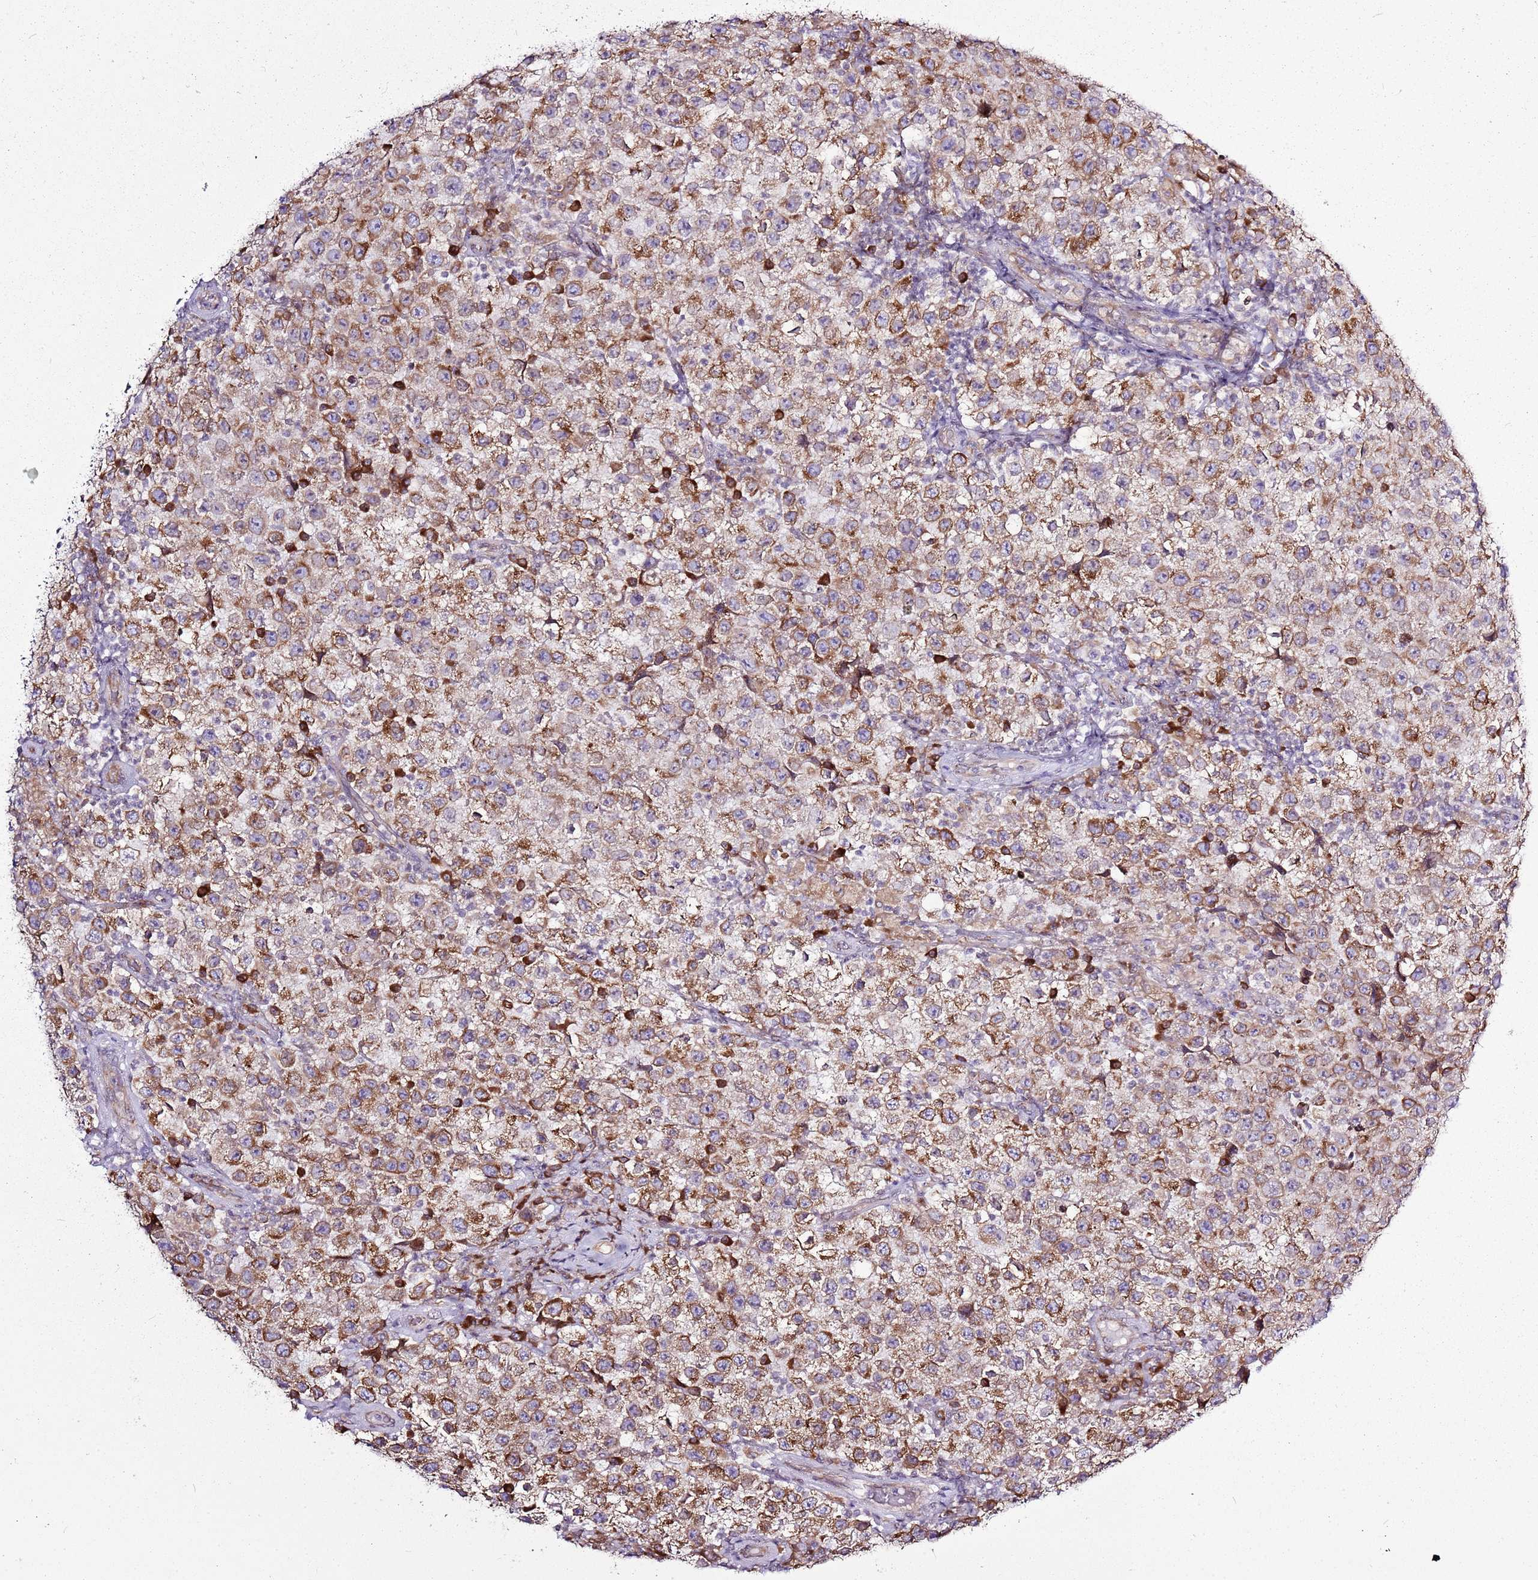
{"staining": {"intensity": "moderate", "quantity": ">75%", "location": "cytoplasmic/membranous"}, "tissue": "testis cancer", "cell_type": "Tumor cells", "image_type": "cancer", "snomed": [{"axis": "morphology", "description": "Seminoma, NOS"}, {"axis": "morphology", "description": "Carcinoma, Embryonal, NOS"}, {"axis": "topography", "description": "Testis"}], "caption": "Testis cancer (embryonal carcinoma) tissue displays moderate cytoplasmic/membranous expression in about >75% of tumor cells", "gene": "TMED10", "patient": {"sex": "male", "age": 41}}